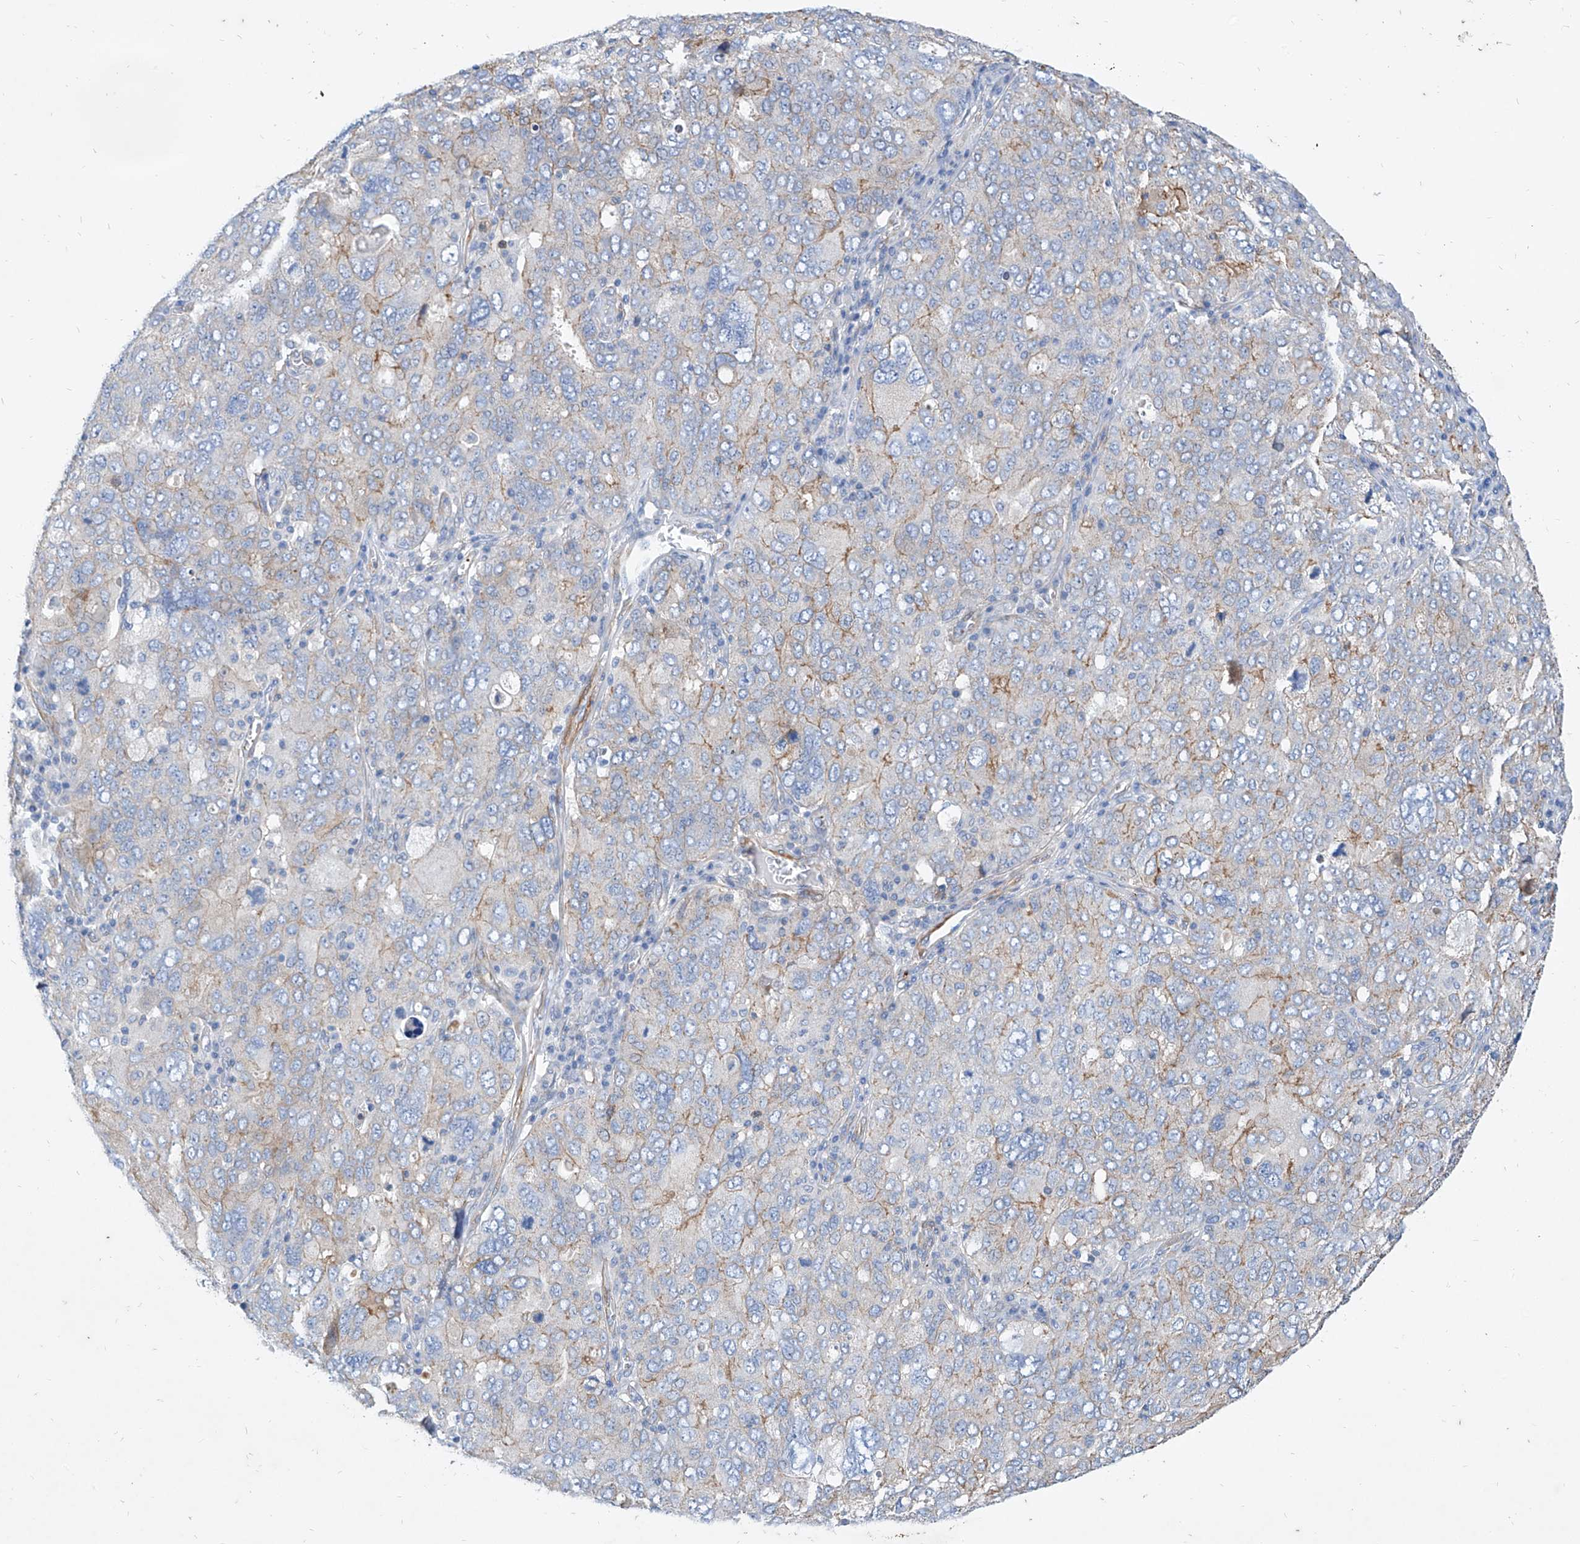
{"staining": {"intensity": "moderate", "quantity": "<25%", "location": "cytoplasmic/membranous"}, "tissue": "ovarian cancer", "cell_type": "Tumor cells", "image_type": "cancer", "snomed": [{"axis": "morphology", "description": "Carcinoma, endometroid"}, {"axis": "topography", "description": "Ovary"}], "caption": "A brown stain labels moderate cytoplasmic/membranous staining of a protein in ovarian cancer (endometroid carcinoma) tumor cells. (IHC, brightfield microscopy, high magnification).", "gene": "TAS2R60", "patient": {"sex": "female", "age": 62}}